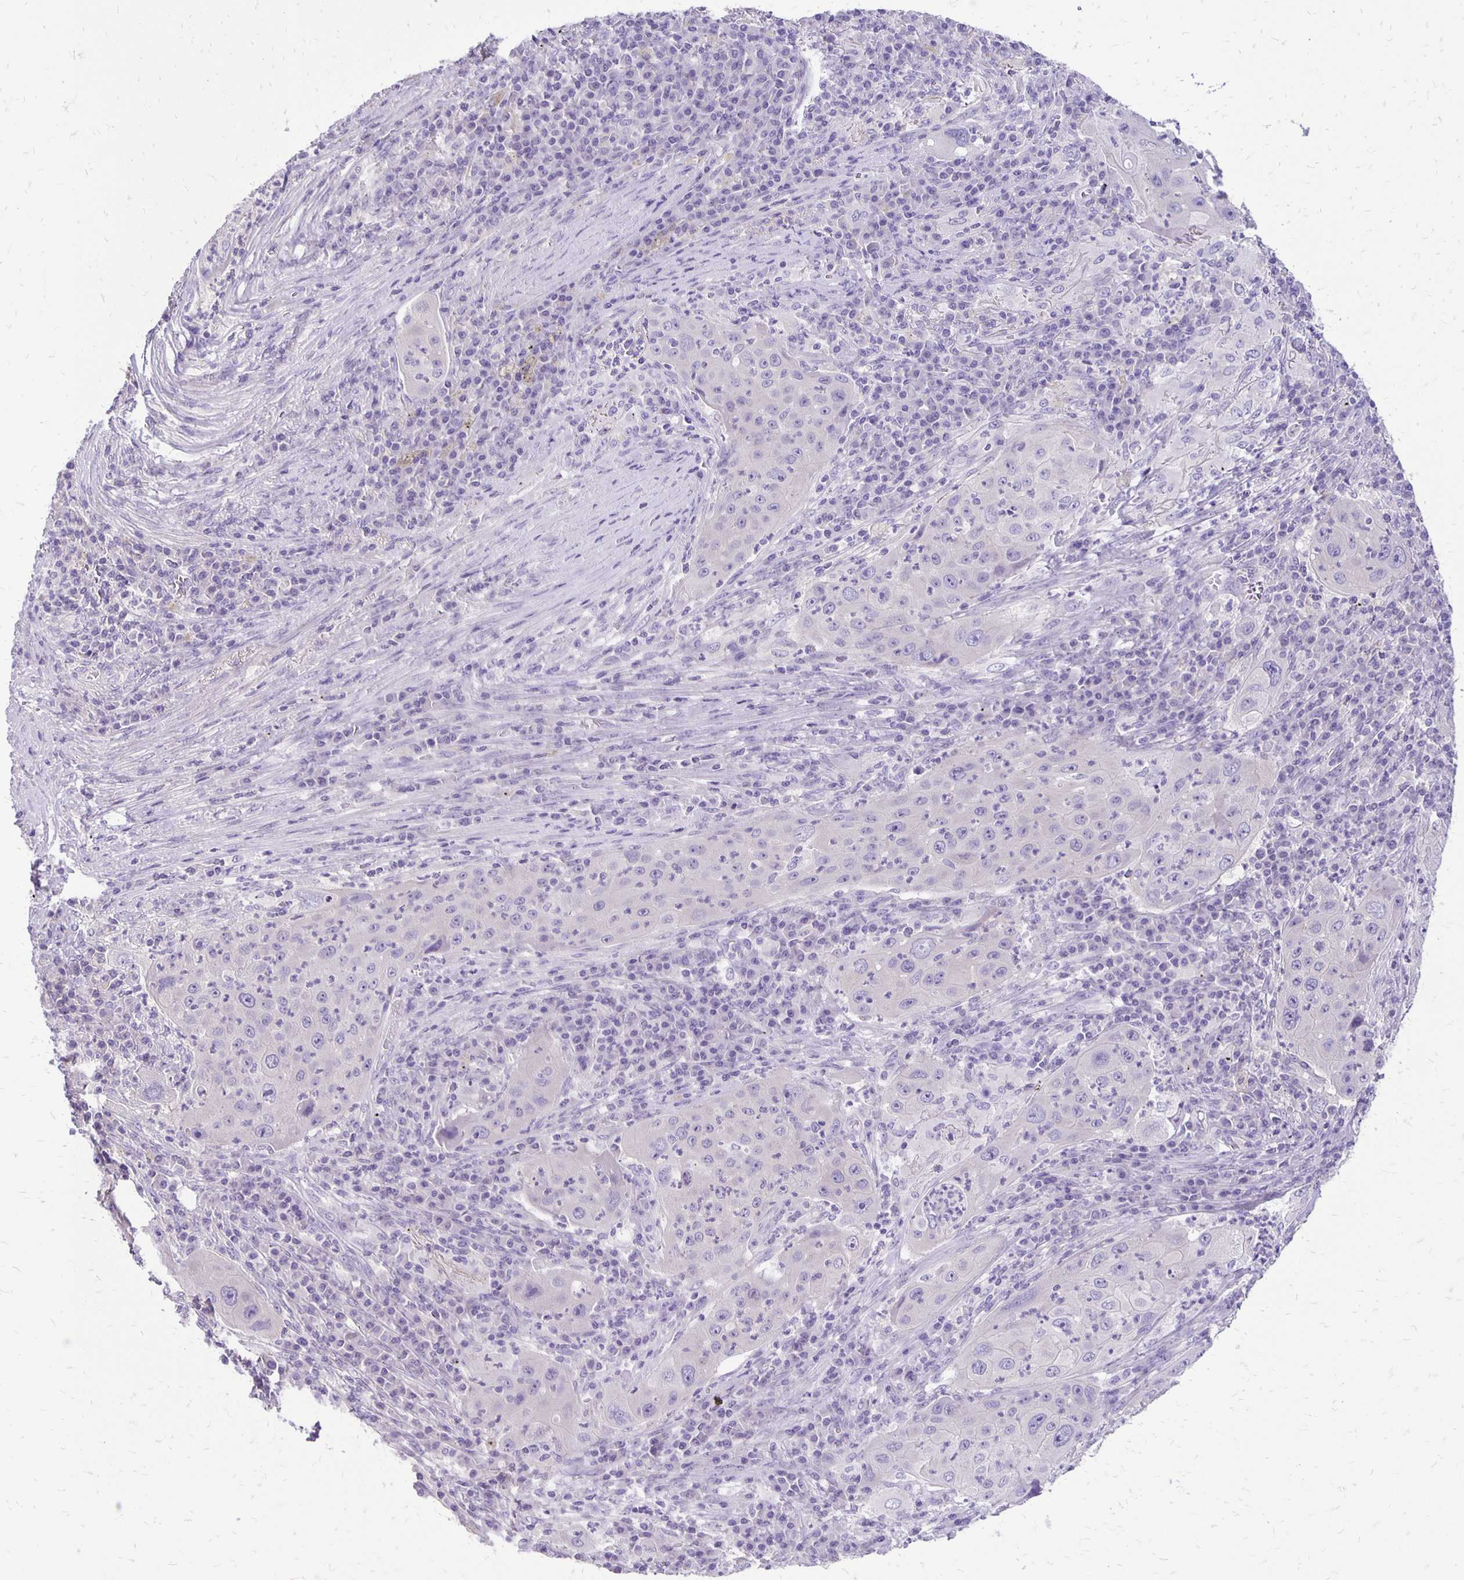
{"staining": {"intensity": "negative", "quantity": "none", "location": "none"}, "tissue": "lung cancer", "cell_type": "Tumor cells", "image_type": "cancer", "snomed": [{"axis": "morphology", "description": "Squamous cell carcinoma, NOS"}, {"axis": "topography", "description": "Lung"}], "caption": "This is an immunohistochemistry (IHC) histopathology image of lung squamous cell carcinoma. There is no positivity in tumor cells.", "gene": "ANKRD45", "patient": {"sex": "female", "age": 59}}